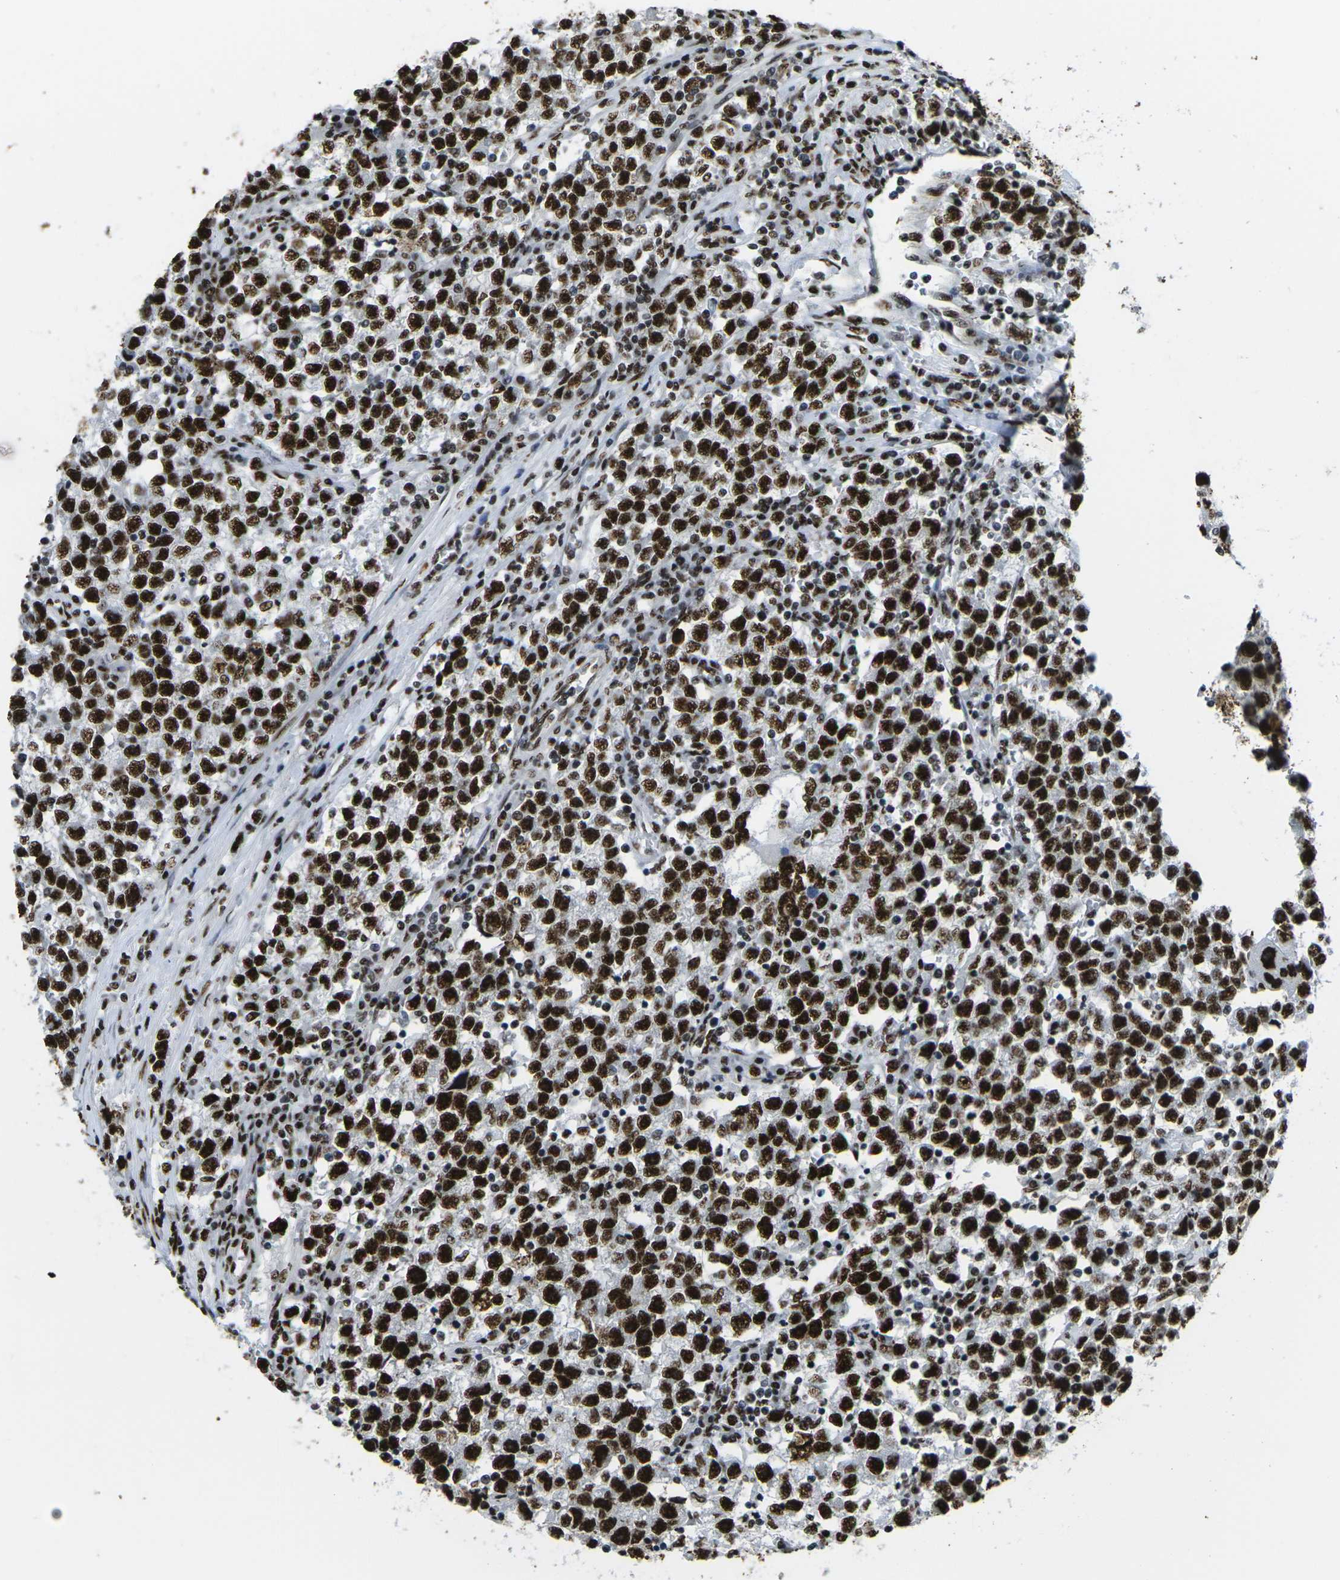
{"staining": {"intensity": "strong", "quantity": ">75%", "location": "nuclear"}, "tissue": "testis cancer", "cell_type": "Tumor cells", "image_type": "cancer", "snomed": [{"axis": "morphology", "description": "Seminoma, NOS"}, {"axis": "topography", "description": "Testis"}], "caption": "Protein staining demonstrates strong nuclear positivity in about >75% of tumor cells in testis cancer.", "gene": "SMARCC1", "patient": {"sex": "male", "age": 22}}